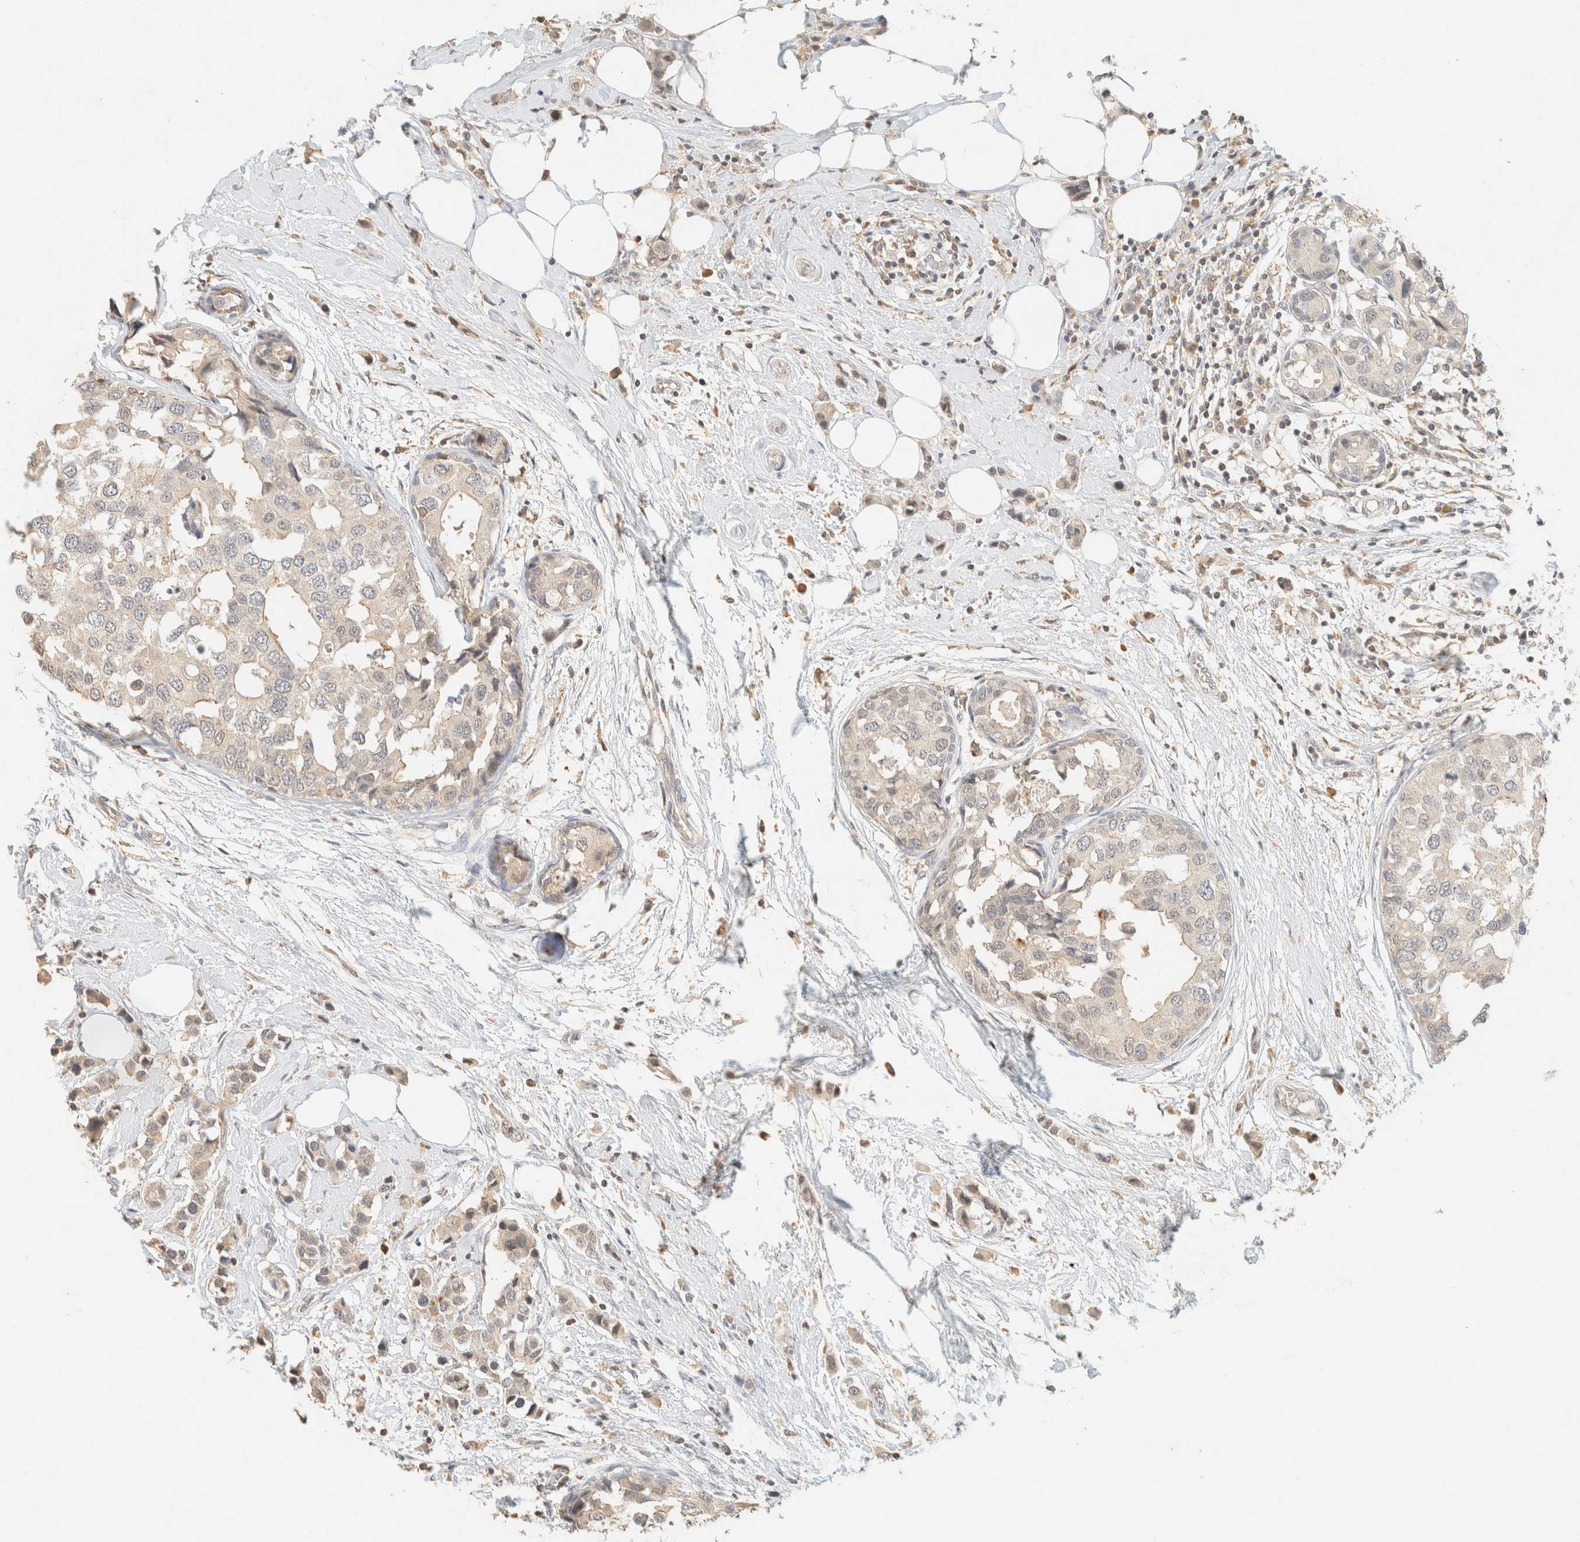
{"staining": {"intensity": "weak", "quantity": "<25%", "location": "cytoplasmic/membranous"}, "tissue": "breast cancer", "cell_type": "Tumor cells", "image_type": "cancer", "snomed": [{"axis": "morphology", "description": "Normal tissue, NOS"}, {"axis": "morphology", "description": "Duct carcinoma"}, {"axis": "topography", "description": "Breast"}], "caption": "A histopathology image of human breast infiltrating ductal carcinoma is negative for staining in tumor cells.", "gene": "TIMD4", "patient": {"sex": "female", "age": 50}}